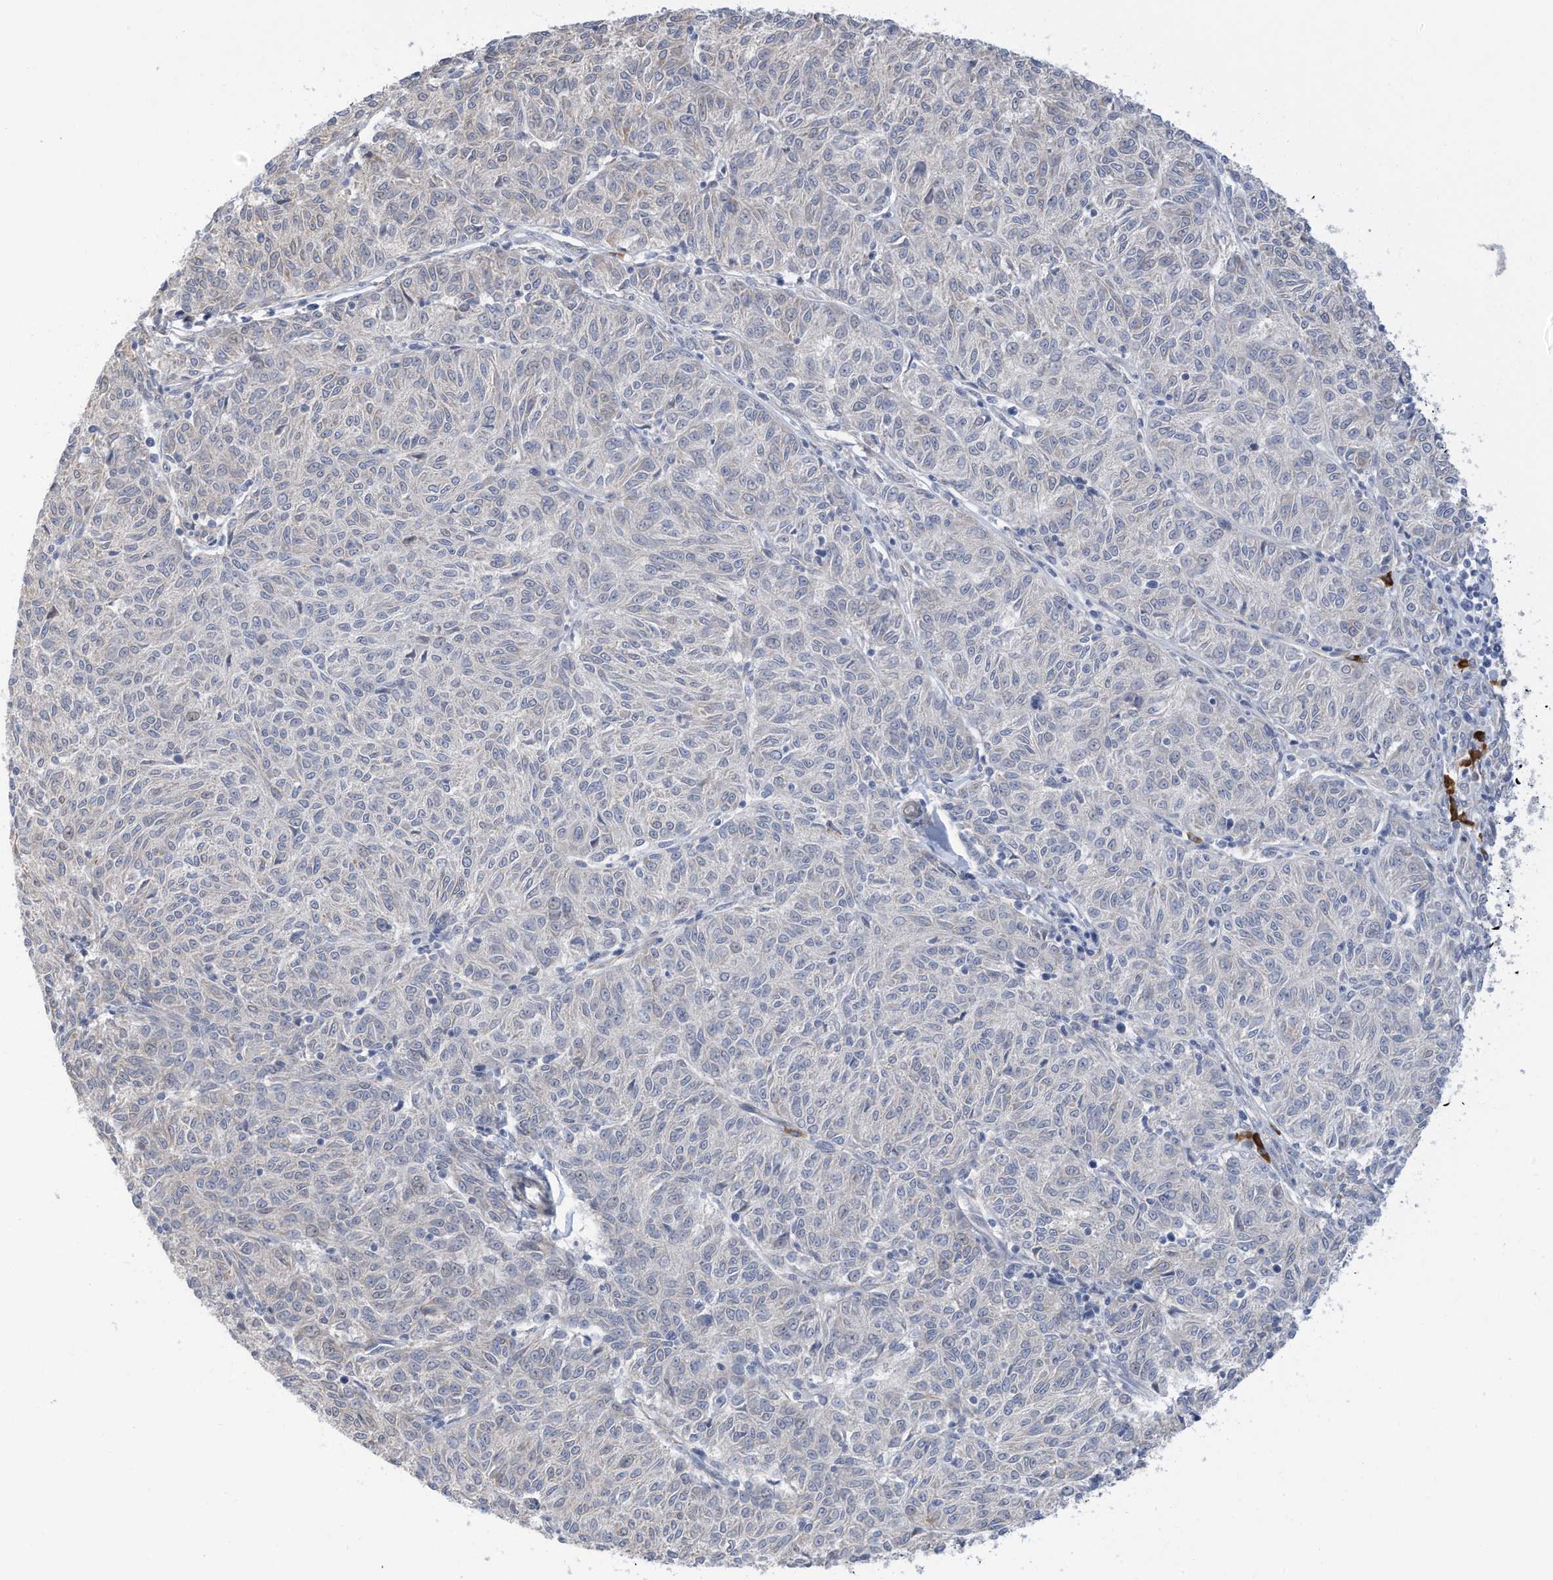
{"staining": {"intensity": "negative", "quantity": "none", "location": "none"}, "tissue": "melanoma", "cell_type": "Tumor cells", "image_type": "cancer", "snomed": [{"axis": "morphology", "description": "Malignant melanoma, NOS"}, {"axis": "topography", "description": "Skin"}], "caption": "Human malignant melanoma stained for a protein using immunohistochemistry (IHC) reveals no staining in tumor cells.", "gene": "ZNF292", "patient": {"sex": "female", "age": 72}}